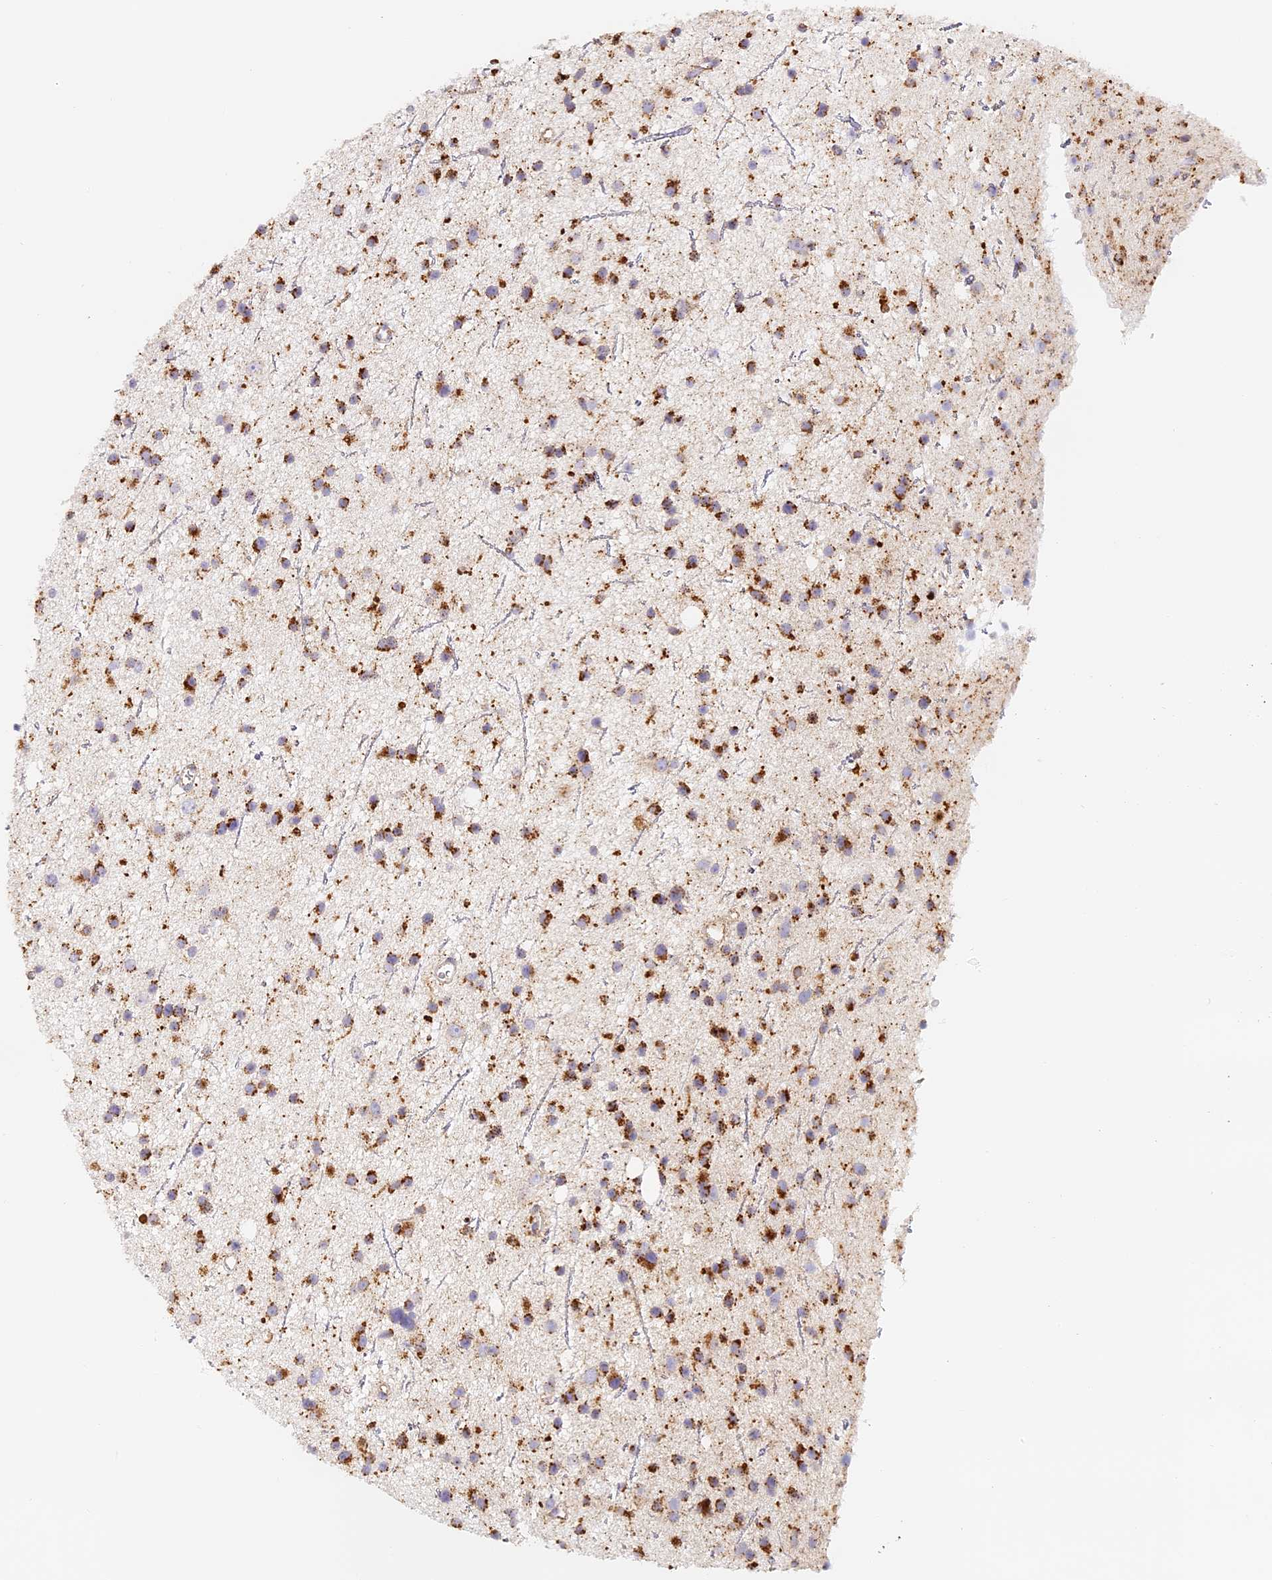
{"staining": {"intensity": "moderate", "quantity": ">75%", "location": "cytoplasmic/membranous"}, "tissue": "glioma", "cell_type": "Tumor cells", "image_type": "cancer", "snomed": [{"axis": "morphology", "description": "Glioma, malignant, Low grade"}, {"axis": "topography", "description": "Cerebral cortex"}], "caption": "A high-resolution micrograph shows immunohistochemistry staining of malignant glioma (low-grade), which reveals moderate cytoplasmic/membranous positivity in about >75% of tumor cells. (Brightfield microscopy of DAB IHC at high magnification).", "gene": "LAMP2", "patient": {"sex": "female", "age": 39}}